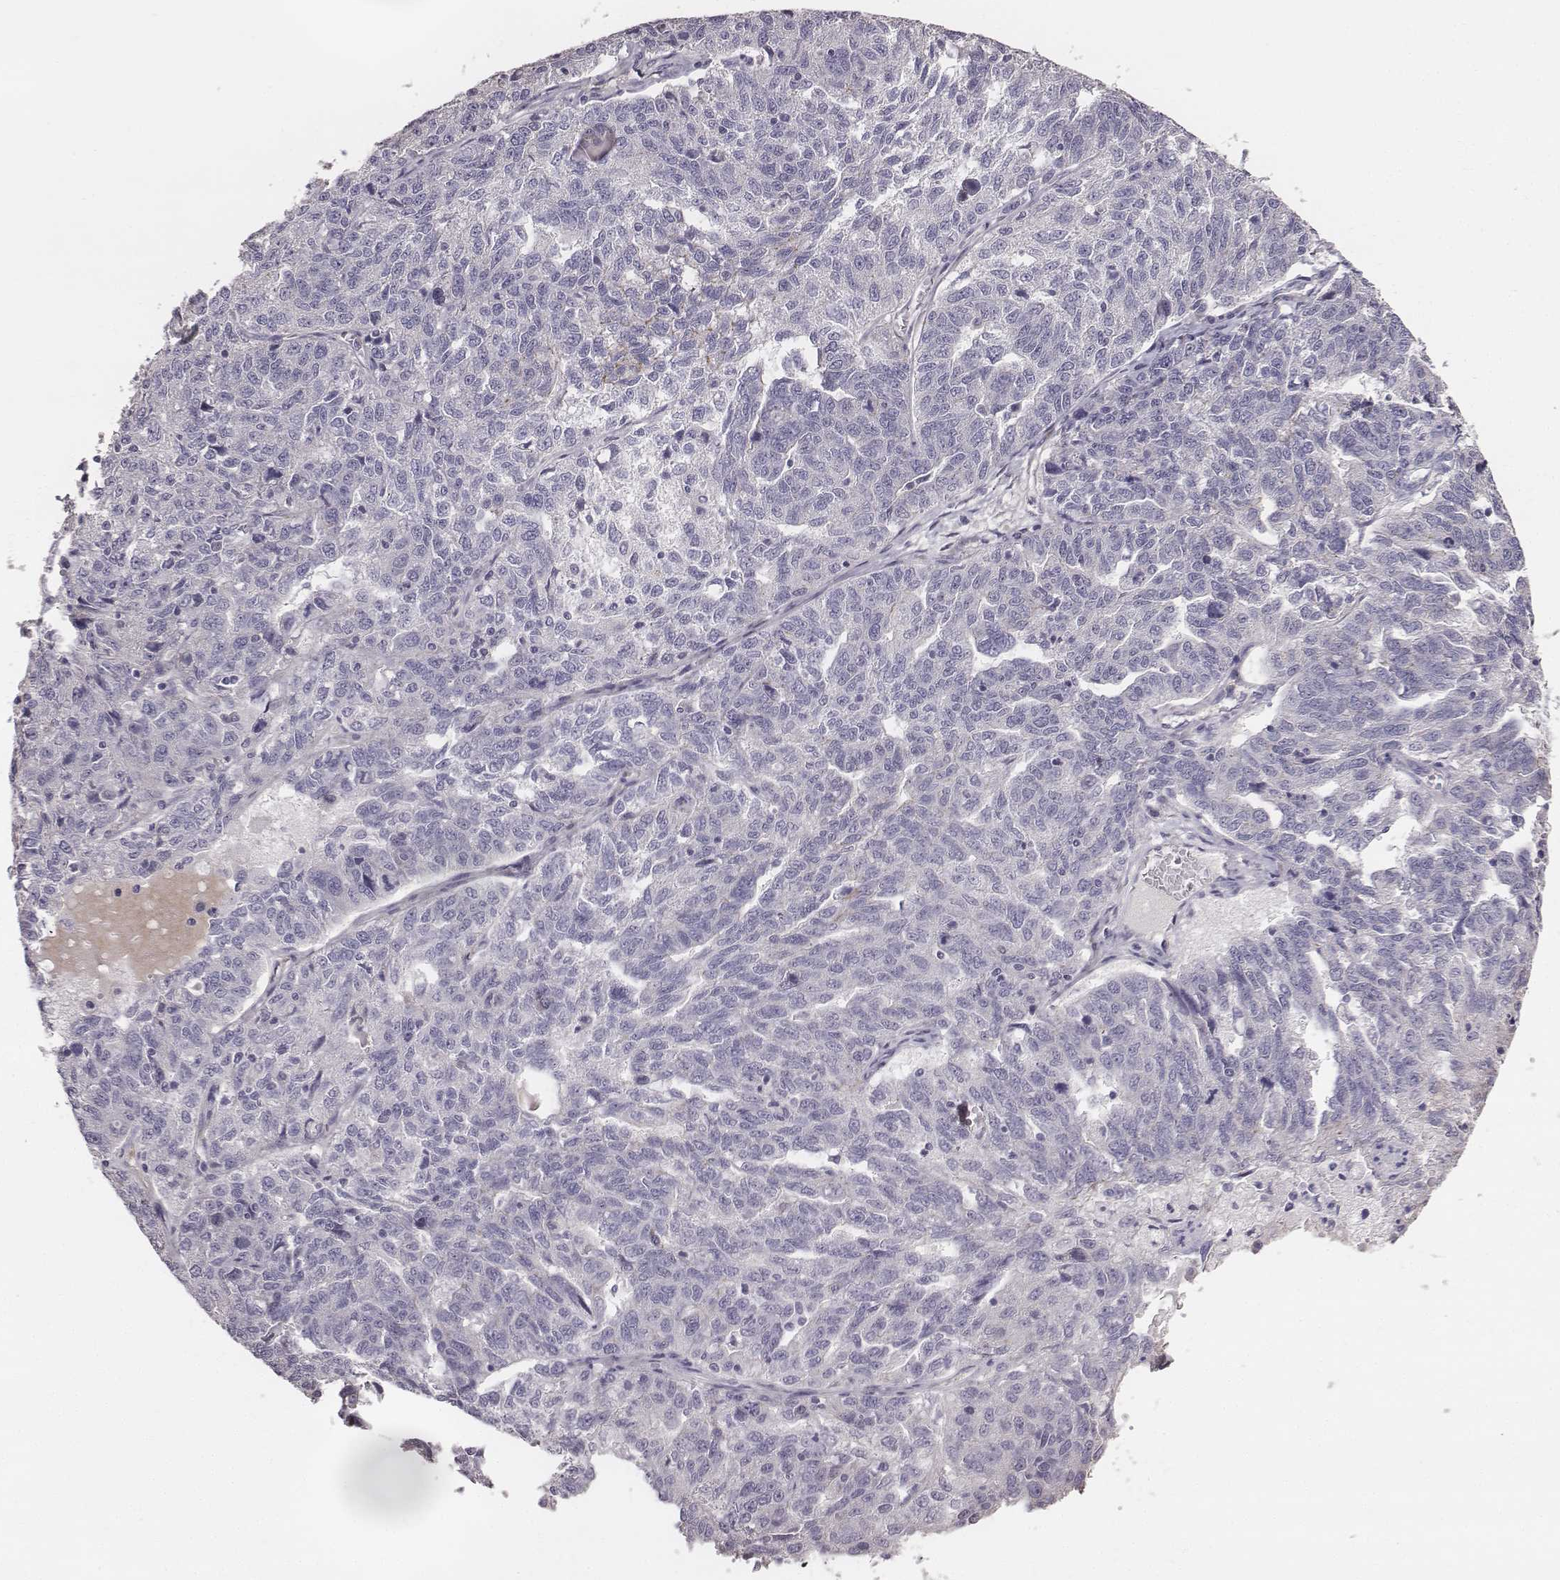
{"staining": {"intensity": "negative", "quantity": "none", "location": "none"}, "tissue": "ovarian cancer", "cell_type": "Tumor cells", "image_type": "cancer", "snomed": [{"axis": "morphology", "description": "Cystadenocarcinoma, serous, NOS"}, {"axis": "topography", "description": "Ovary"}], "caption": "Immunohistochemistry (IHC) histopathology image of human ovarian cancer (serous cystadenocarcinoma) stained for a protein (brown), which displays no positivity in tumor cells. Brightfield microscopy of immunohistochemistry stained with DAB (3,3'-diaminobenzidine) (brown) and hematoxylin (blue), captured at high magnification.", "gene": "PRKCZ", "patient": {"sex": "female", "age": 71}}